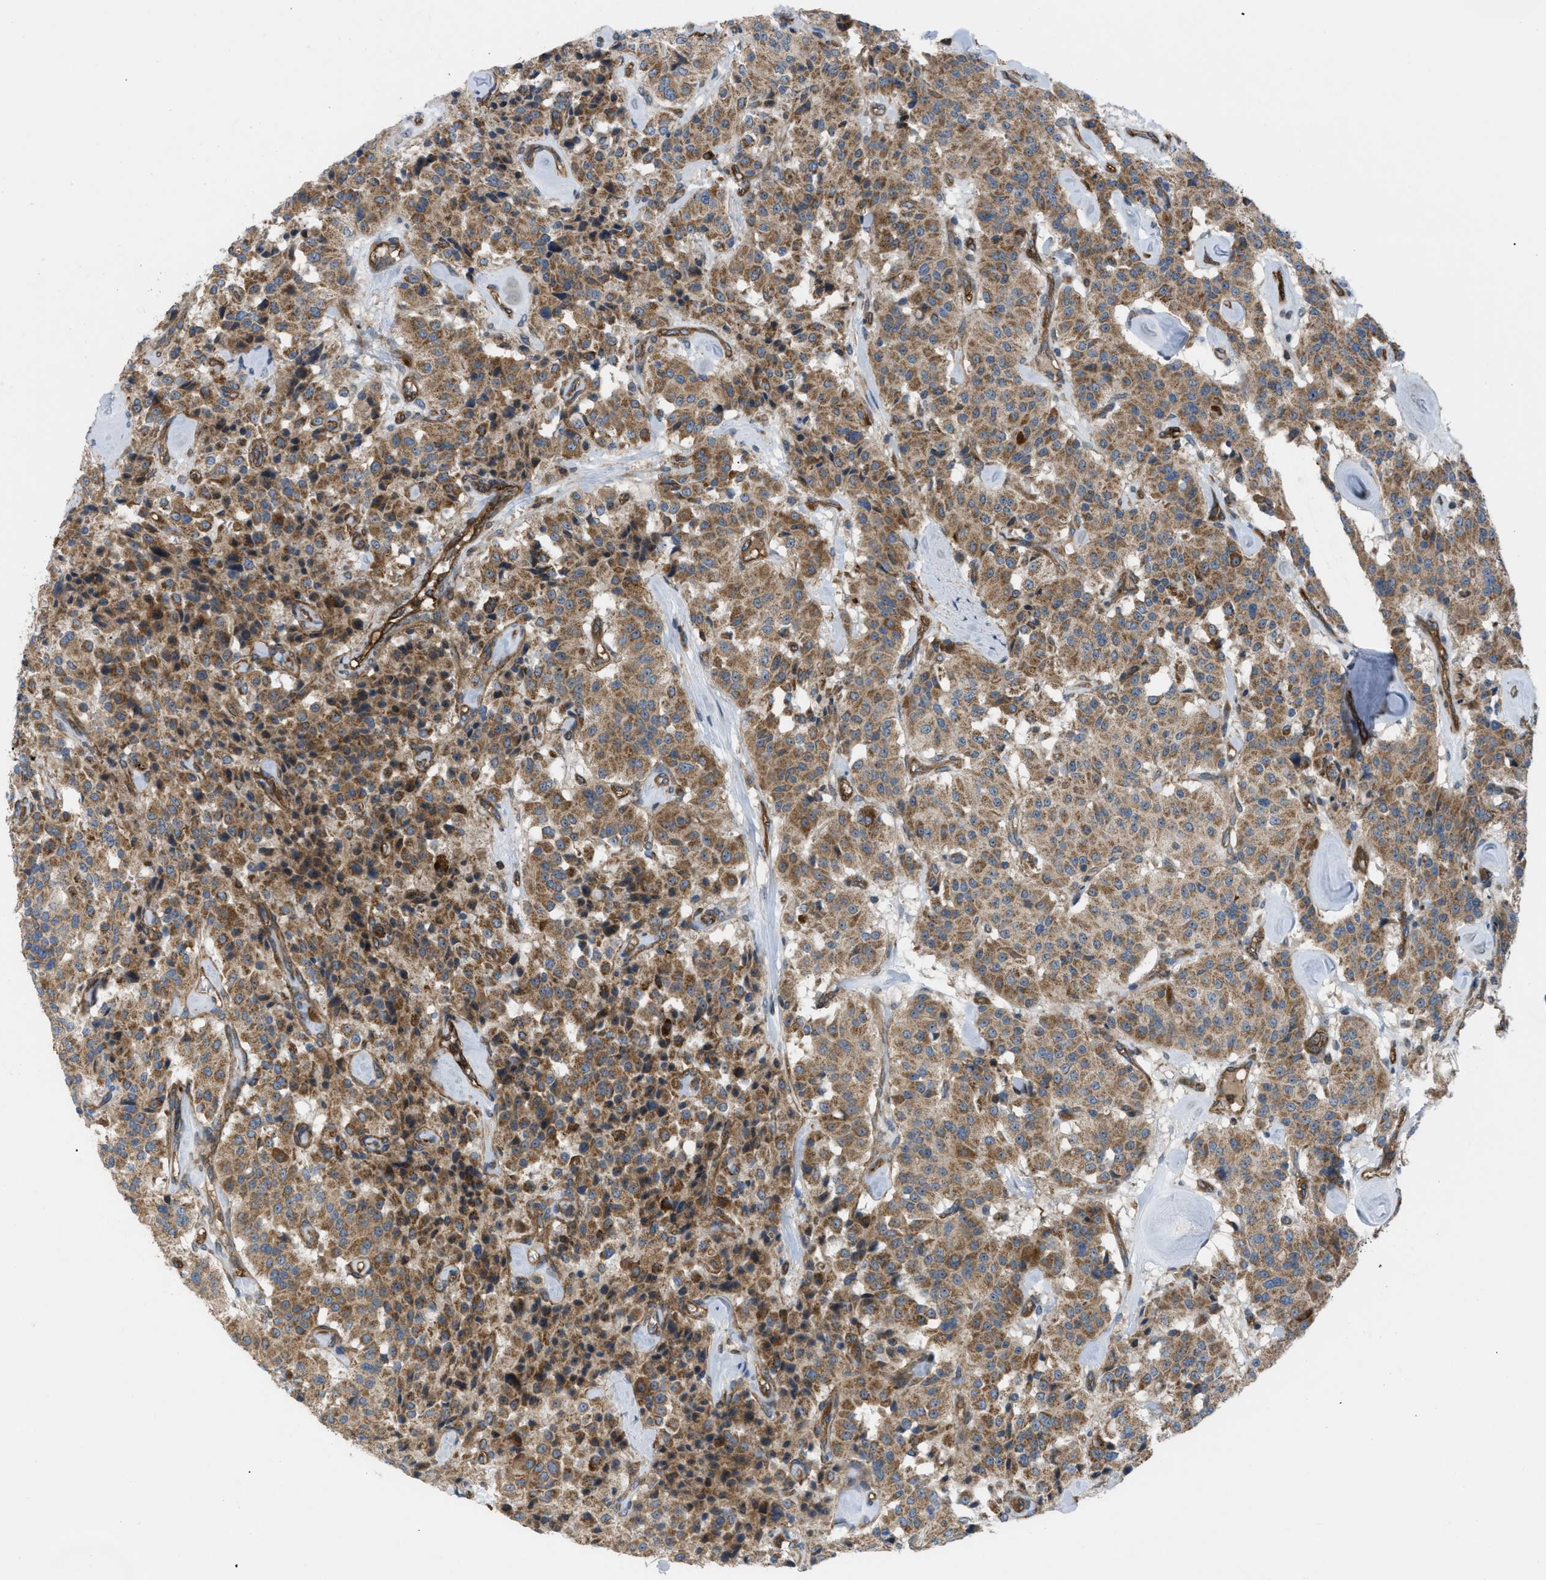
{"staining": {"intensity": "moderate", "quantity": ">75%", "location": "cytoplasmic/membranous"}, "tissue": "carcinoid", "cell_type": "Tumor cells", "image_type": "cancer", "snomed": [{"axis": "morphology", "description": "Carcinoid, malignant, NOS"}, {"axis": "topography", "description": "Lung"}], "caption": "A brown stain highlights moderate cytoplasmic/membranous positivity of a protein in malignant carcinoid tumor cells.", "gene": "ATP2A3", "patient": {"sex": "male", "age": 30}}